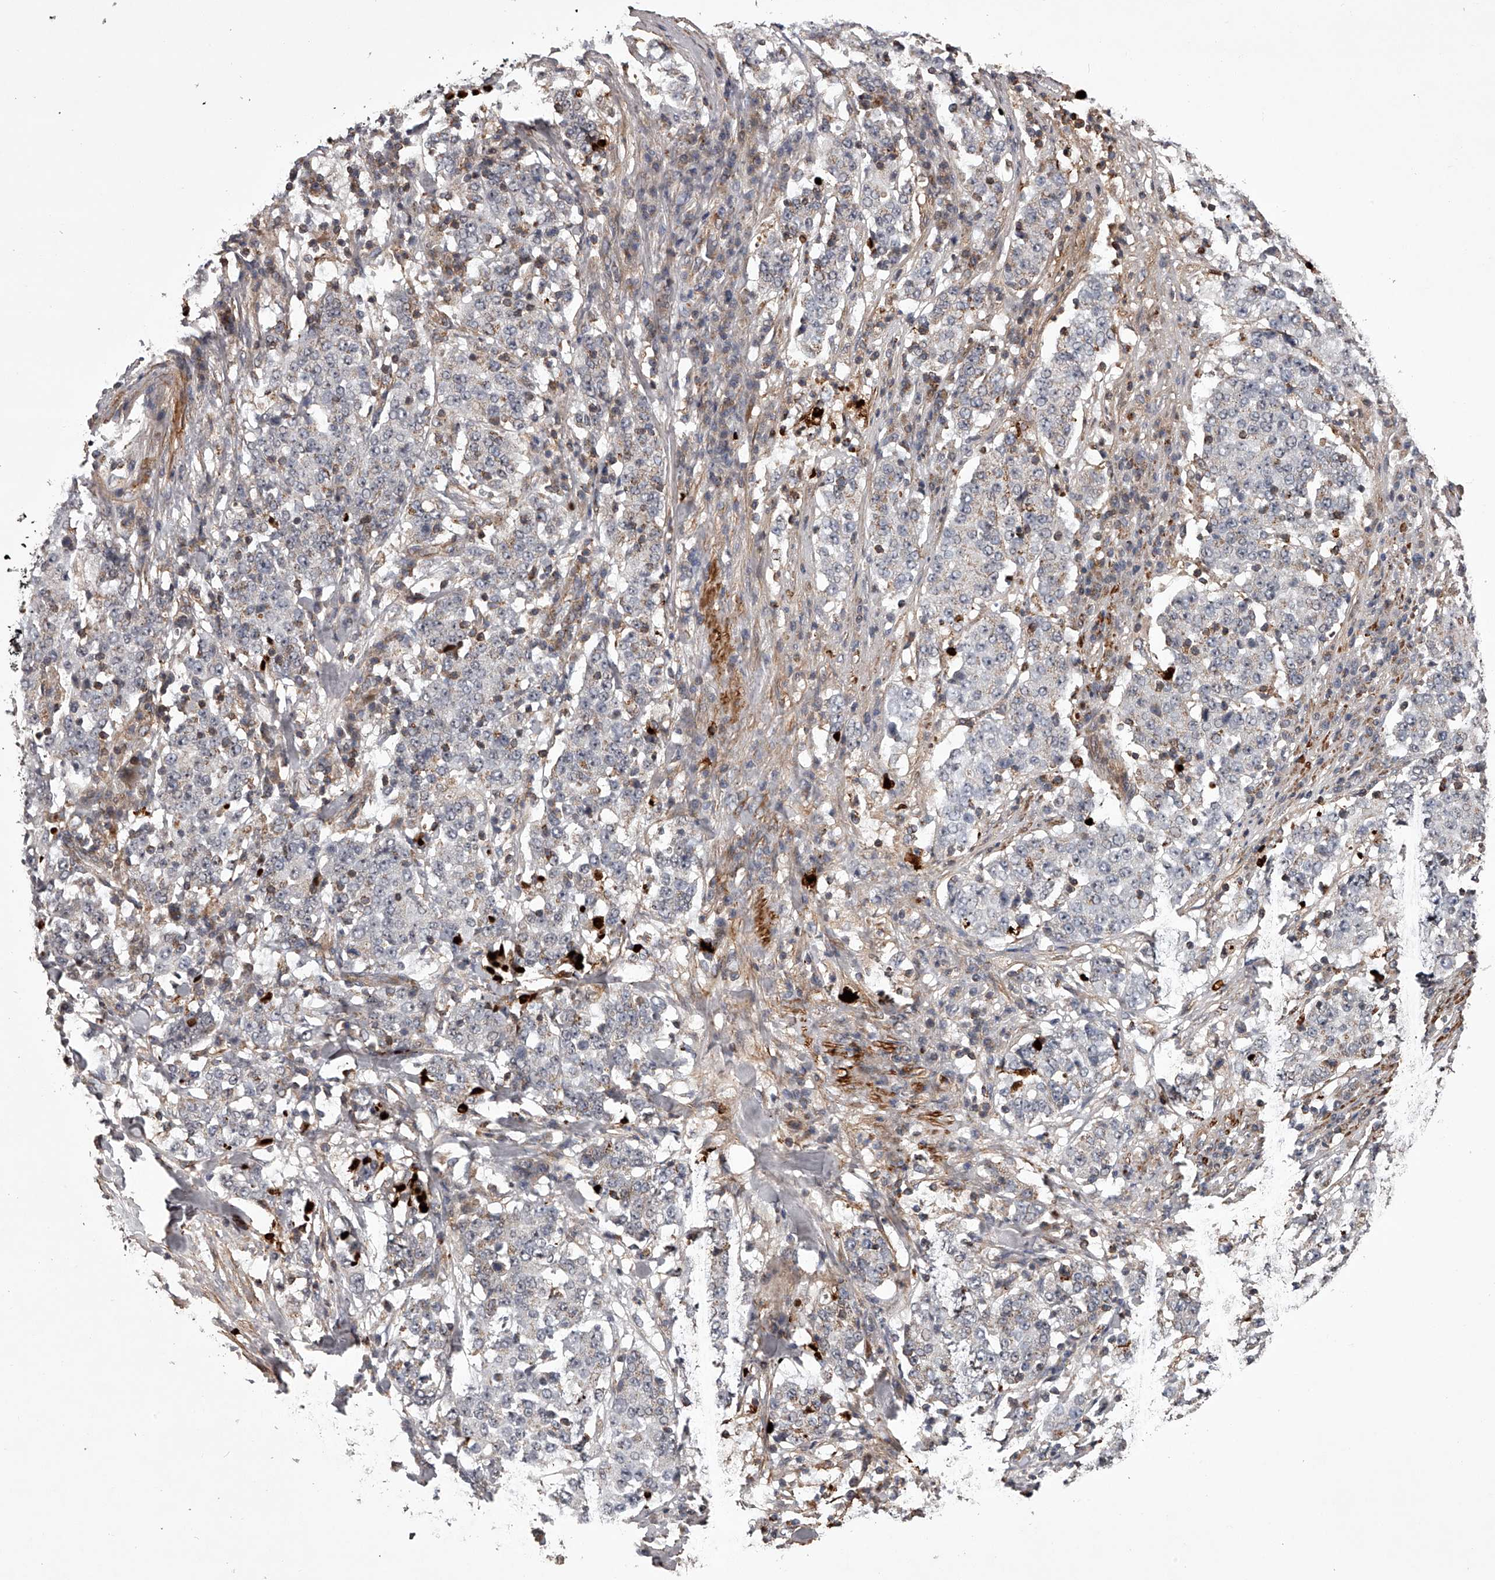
{"staining": {"intensity": "weak", "quantity": "<25%", "location": "nuclear"}, "tissue": "stomach cancer", "cell_type": "Tumor cells", "image_type": "cancer", "snomed": [{"axis": "morphology", "description": "Adenocarcinoma, NOS"}, {"axis": "topography", "description": "Stomach"}], "caption": "Immunohistochemistry photomicrograph of human stomach cancer (adenocarcinoma) stained for a protein (brown), which exhibits no staining in tumor cells.", "gene": "RRP36", "patient": {"sex": "male", "age": 59}}